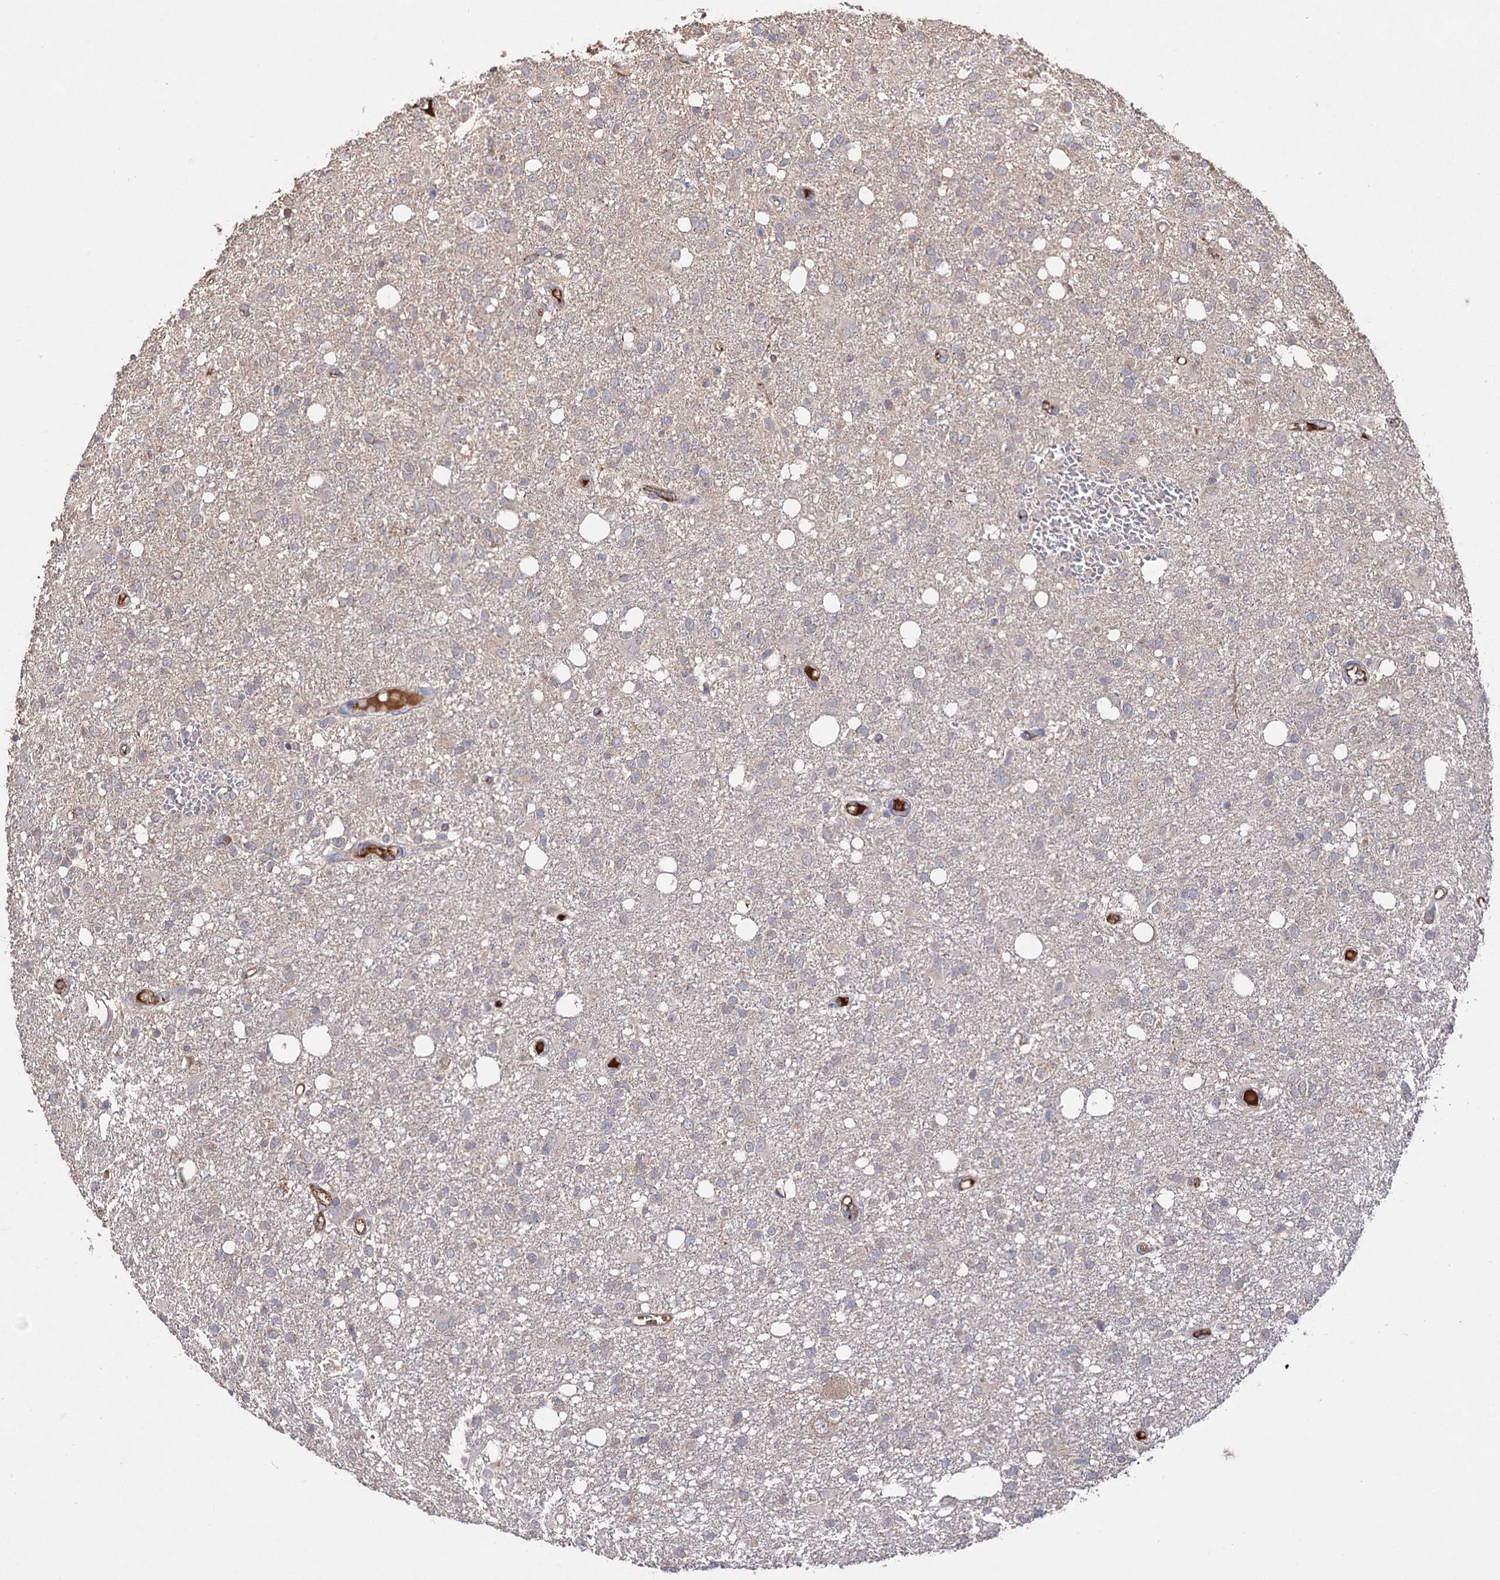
{"staining": {"intensity": "negative", "quantity": "none", "location": "none"}, "tissue": "glioma", "cell_type": "Tumor cells", "image_type": "cancer", "snomed": [{"axis": "morphology", "description": "Glioma, malignant, High grade"}, {"axis": "topography", "description": "Brain"}], "caption": "IHC micrograph of neoplastic tissue: glioma stained with DAB displays no significant protein positivity in tumor cells.", "gene": "ARFIP2", "patient": {"sex": "female", "age": 59}}